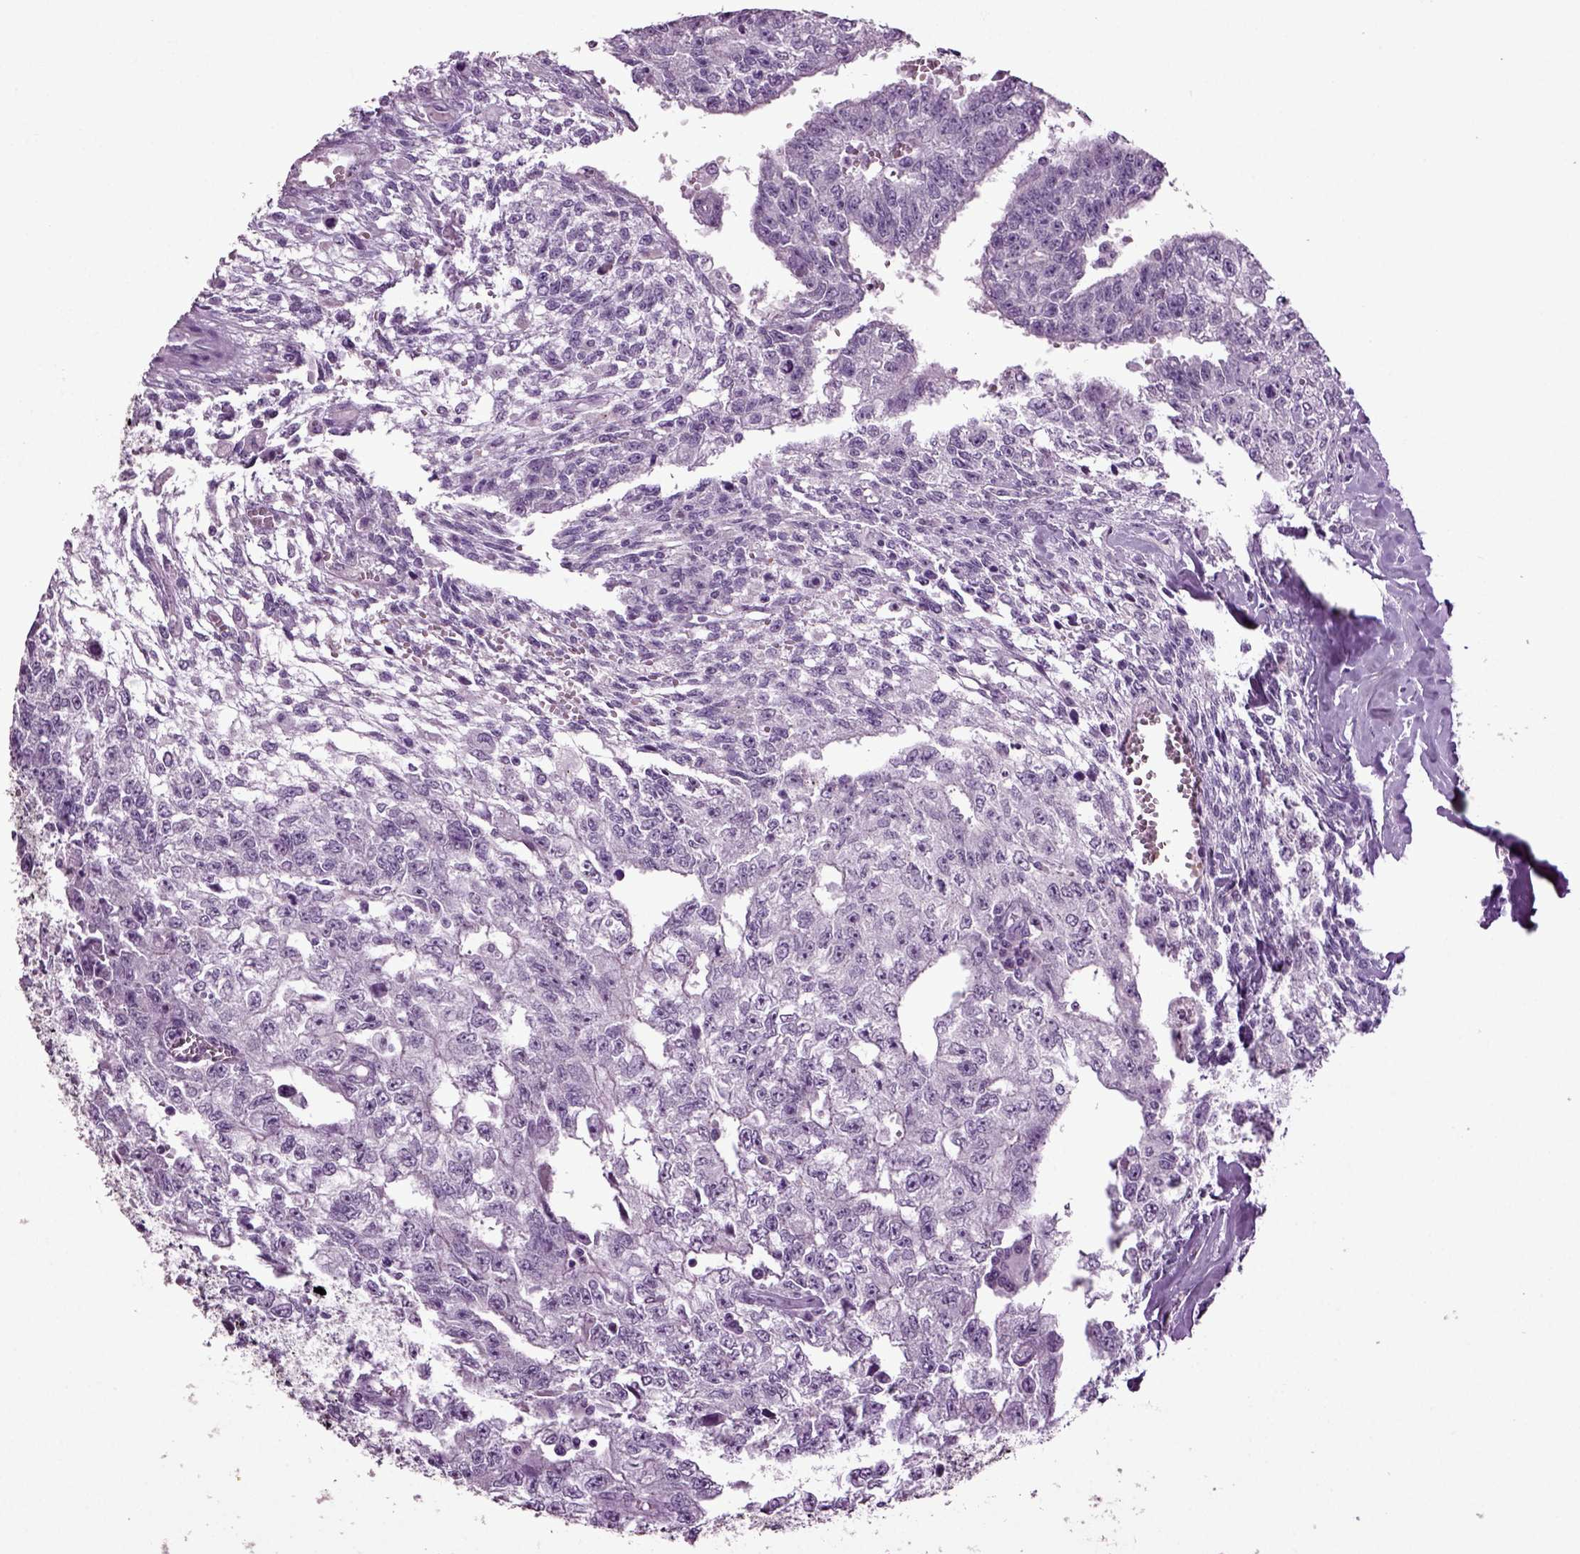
{"staining": {"intensity": "negative", "quantity": "none", "location": "none"}, "tissue": "testis cancer", "cell_type": "Tumor cells", "image_type": "cancer", "snomed": [{"axis": "morphology", "description": "Carcinoma, Embryonal, NOS"}, {"axis": "morphology", "description": "Teratoma, malignant, NOS"}, {"axis": "topography", "description": "Testis"}], "caption": "Human testis cancer stained for a protein using IHC demonstrates no expression in tumor cells.", "gene": "SLC17A6", "patient": {"sex": "male", "age": 24}}